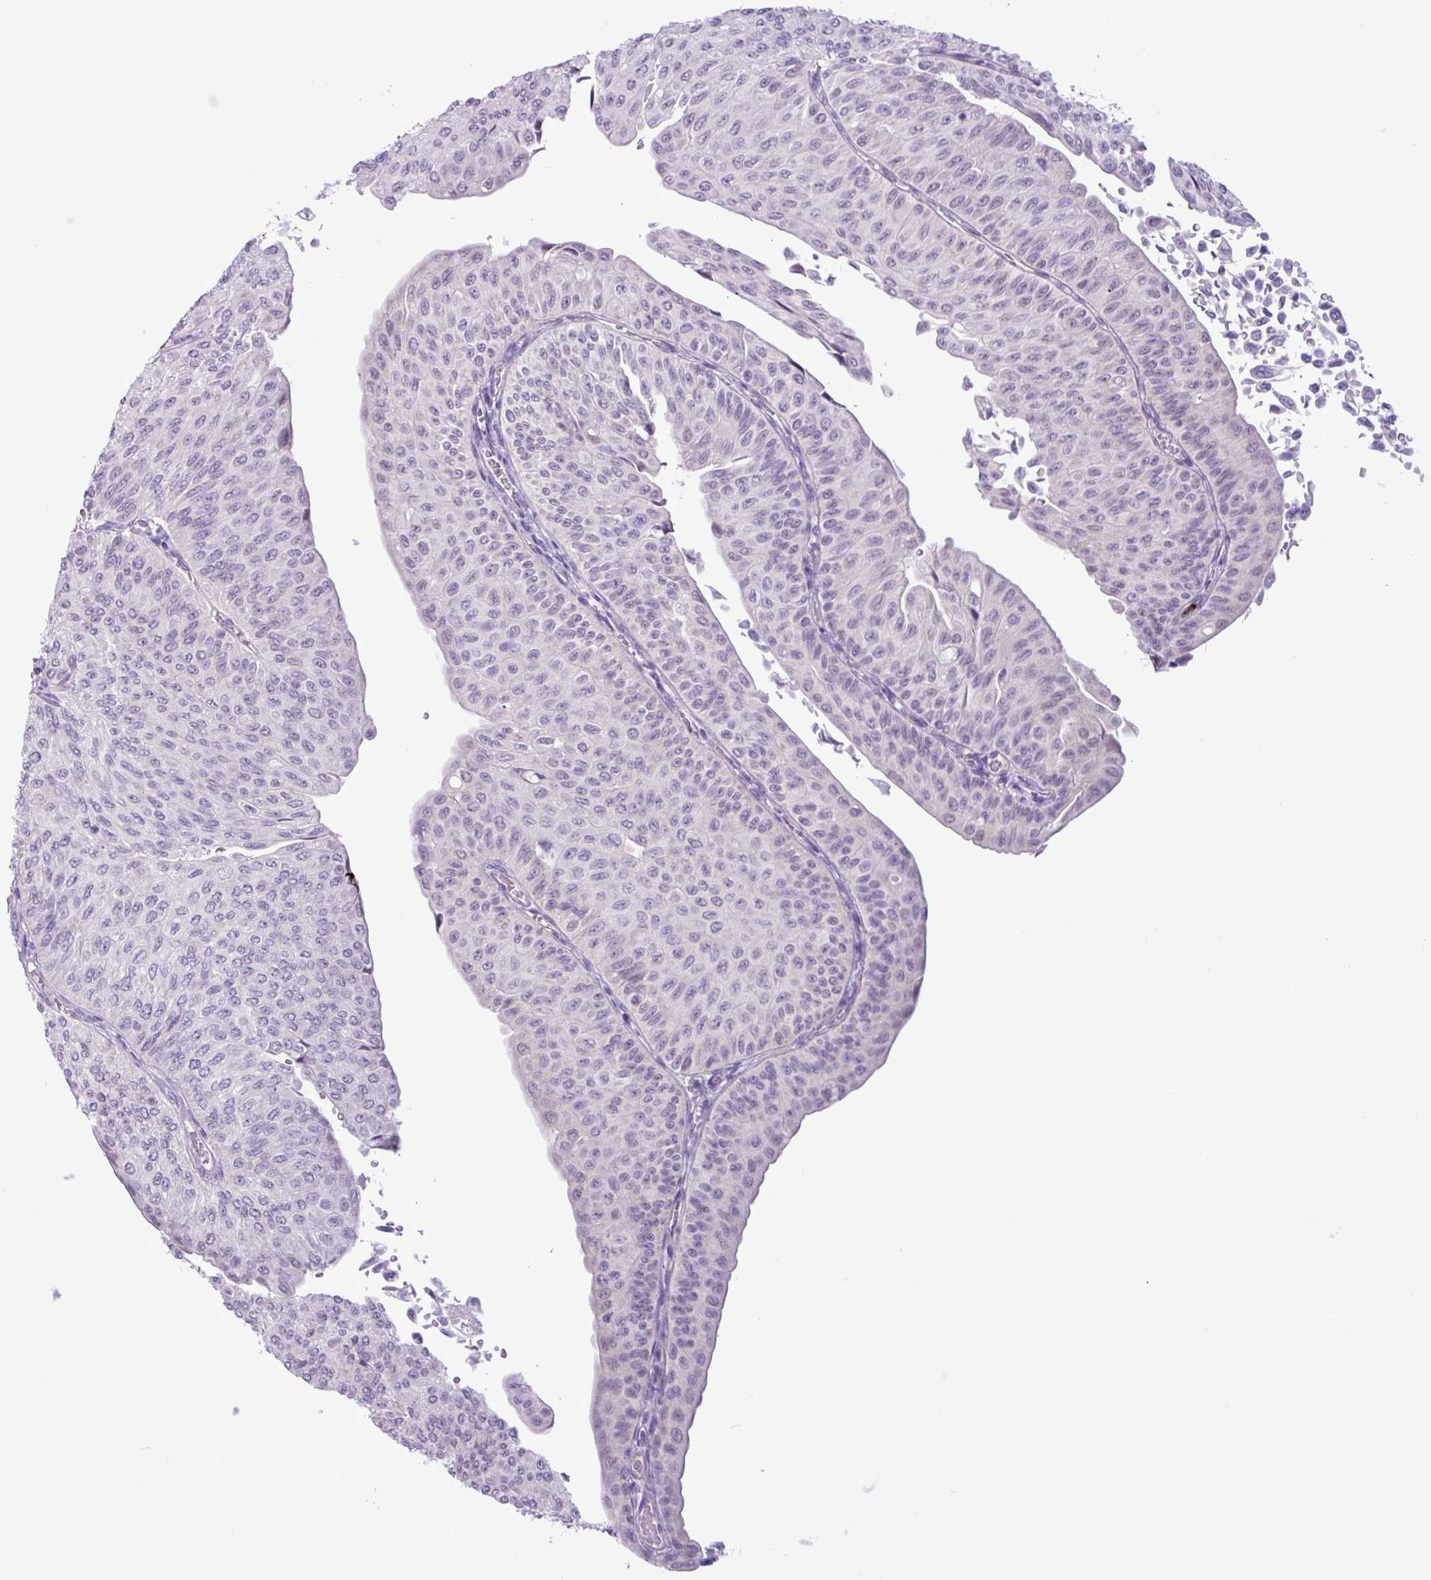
{"staining": {"intensity": "negative", "quantity": "none", "location": "none"}, "tissue": "urothelial cancer", "cell_type": "Tumor cells", "image_type": "cancer", "snomed": [{"axis": "morphology", "description": "Urothelial carcinoma, NOS"}, {"axis": "topography", "description": "Urinary bladder"}], "caption": "IHC of human transitional cell carcinoma demonstrates no positivity in tumor cells.", "gene": "TMEM178A", "patient": {"sex": "male", "age": 59}}